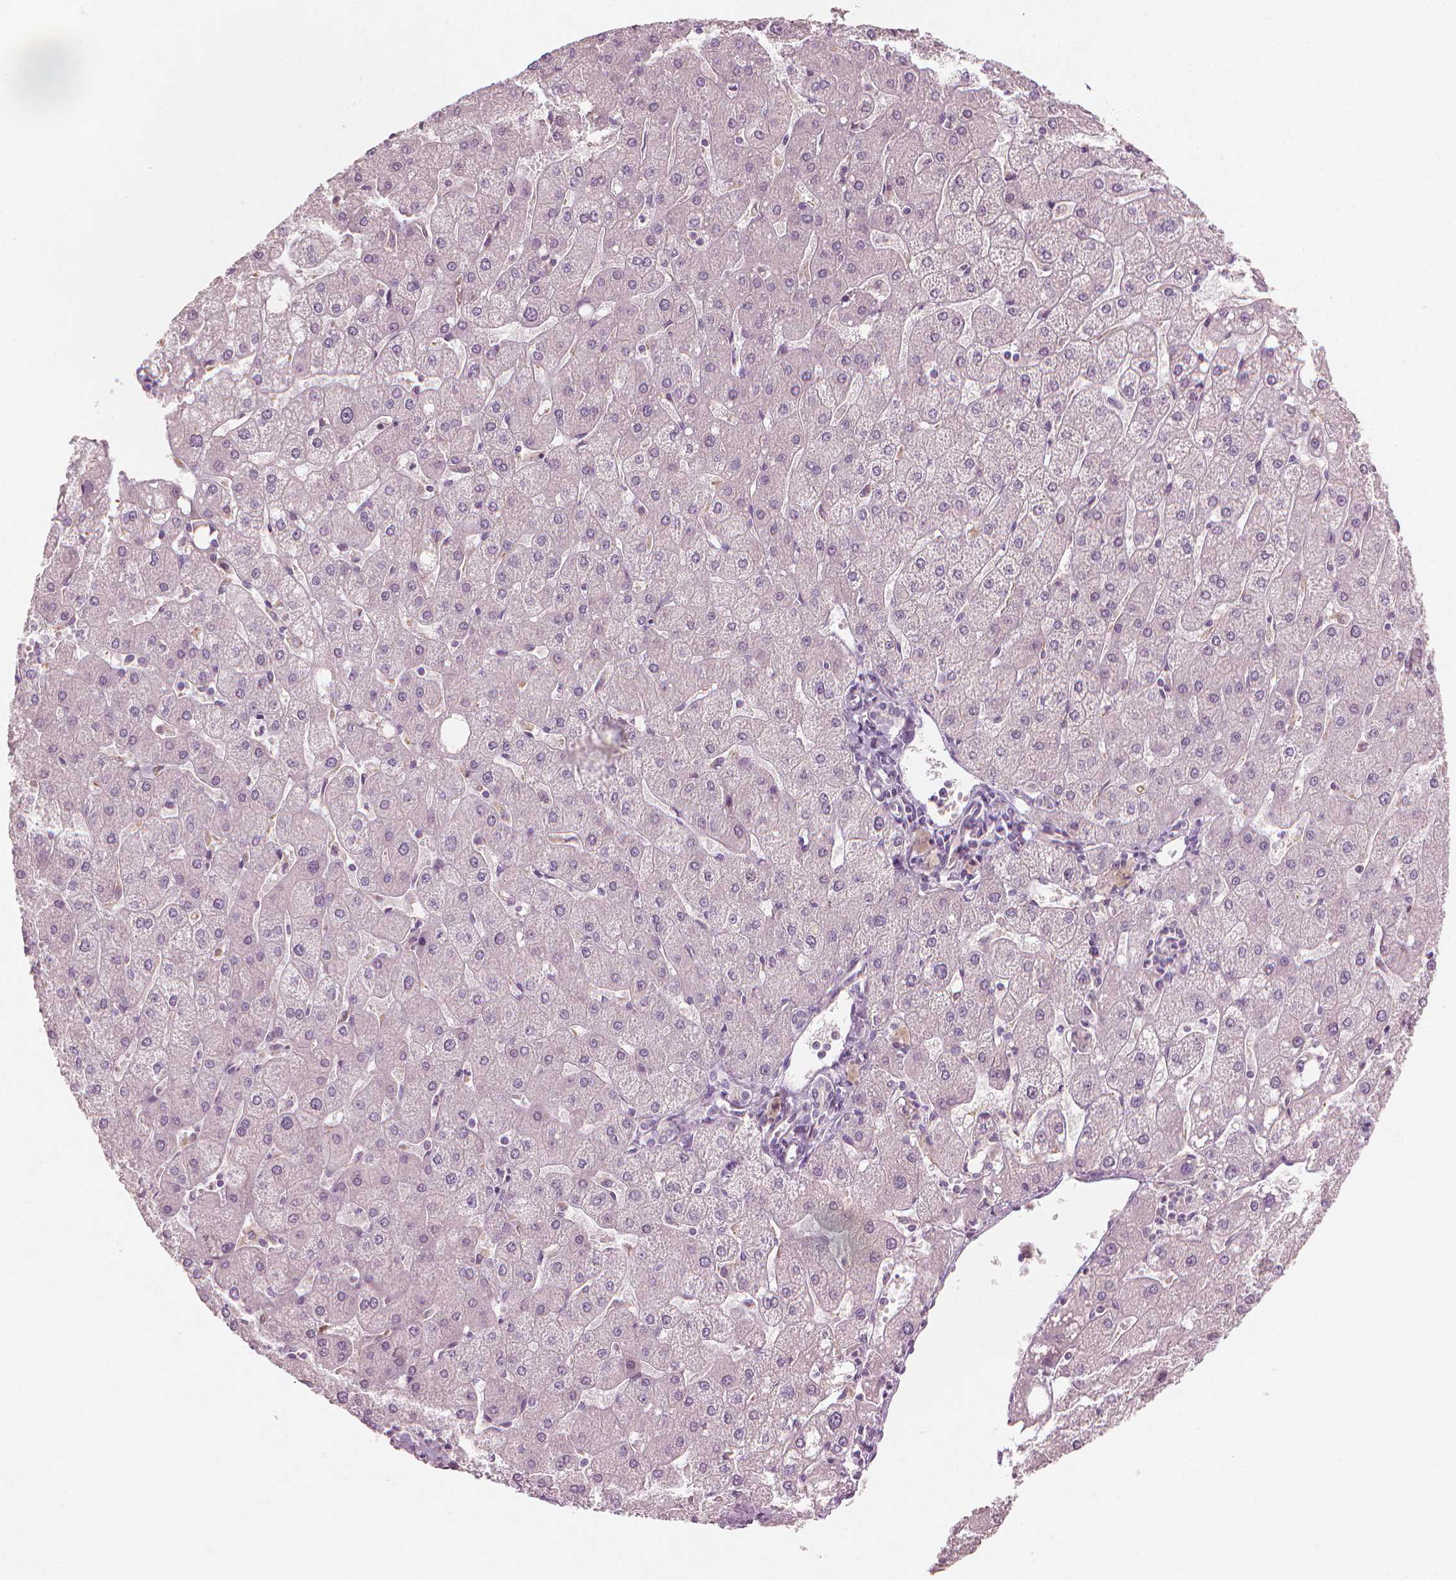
{"staining": {"intensity": "negative", "quantity": "none", "location": "none"}, "tissue": "liver", "cell_type": "Cholangiocytes", "image_type": "normal", "snomed": [{"axis": "morphology", "description": "Normal tissue, NOS"}, {"axis": "topography", "description": "Liver"}], "caption": "The histopathology image reveals no significant positivity in cholangiocytes of liver.", "gene": "SAXO2", "patient": {"sex": "male", "age": 67}}